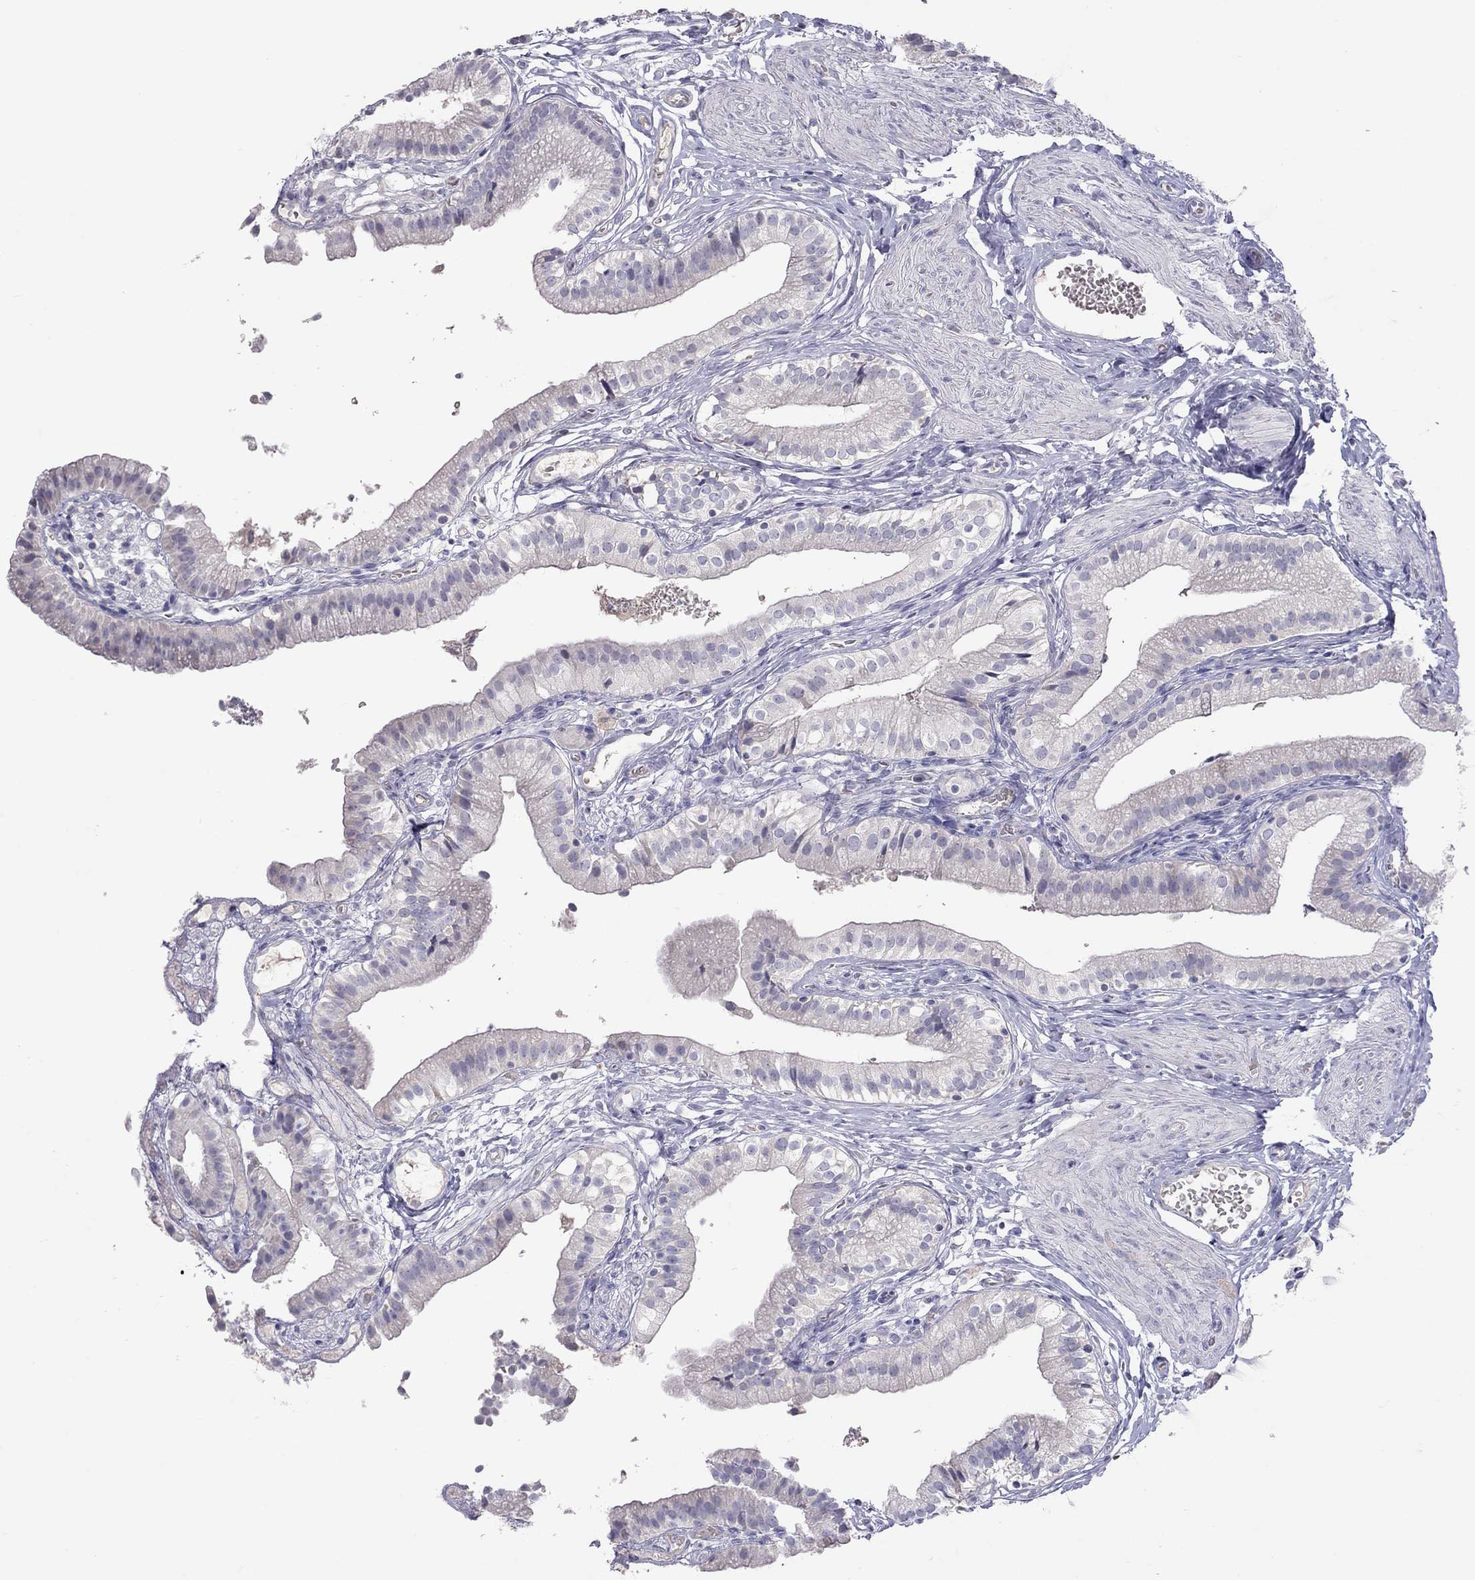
{"staining": {"intensity": "negative", "quantity": "none", "location": "none"}, "tissue": "gallbladder", "cell_type": "Glandular cells", "image_type": "normal", "snomed": [{"axis": "morphology", "description": "Normal tissue, NOS"}, {"axis": "topography", "description": "Gallbladder"}], "caption": "Immunohistochemistry (IHC) image of normal human gallbladder stained for a protein (brown), which displays no positivity in glandular cells.", "gene": "MUC16", "patient": {"sex": "female", "age": 47}}